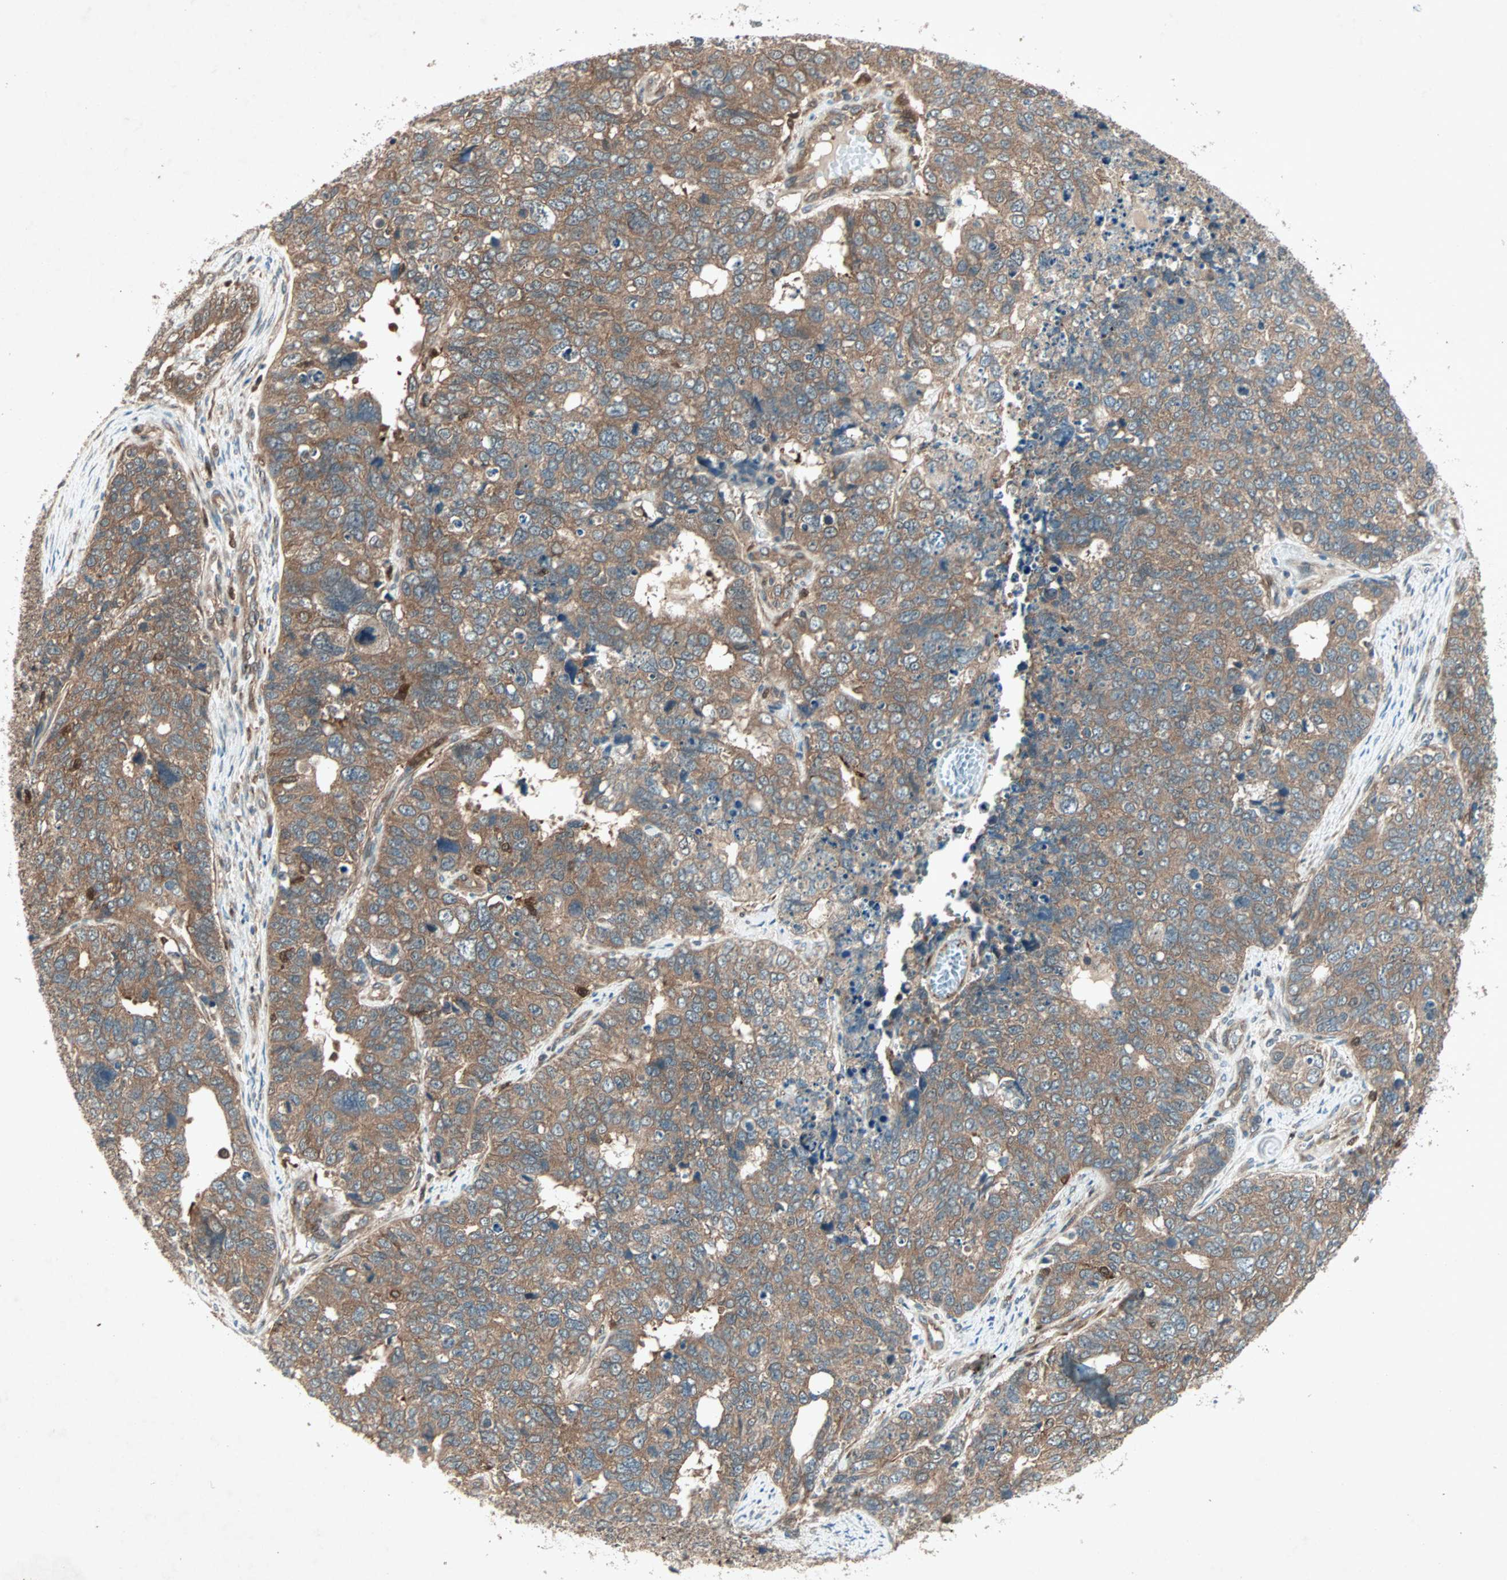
{"staining": {"intensity": "moderate", "quantity": ">75%", "location": "cytoplasmic/membranous"}, "tissue": "cervical cancer", "cell_type": "Tumor cells", "image_type": "cancer", "snomed": [{"axis": "morphology", "description": "Squamous cell carcinoma, NOS"}, {"axis": "topography", "description": "Cervix"}], "caption": "Protein expression analysis of human cervical cancer reveals moderate cytoplasmic/membranous staining in about >75% of tumor cells. (DAB = brown stain, brightfield microscopy at high magnification).", "gene": "SDSL", "patient": {"sex": "female", "age": 63}}